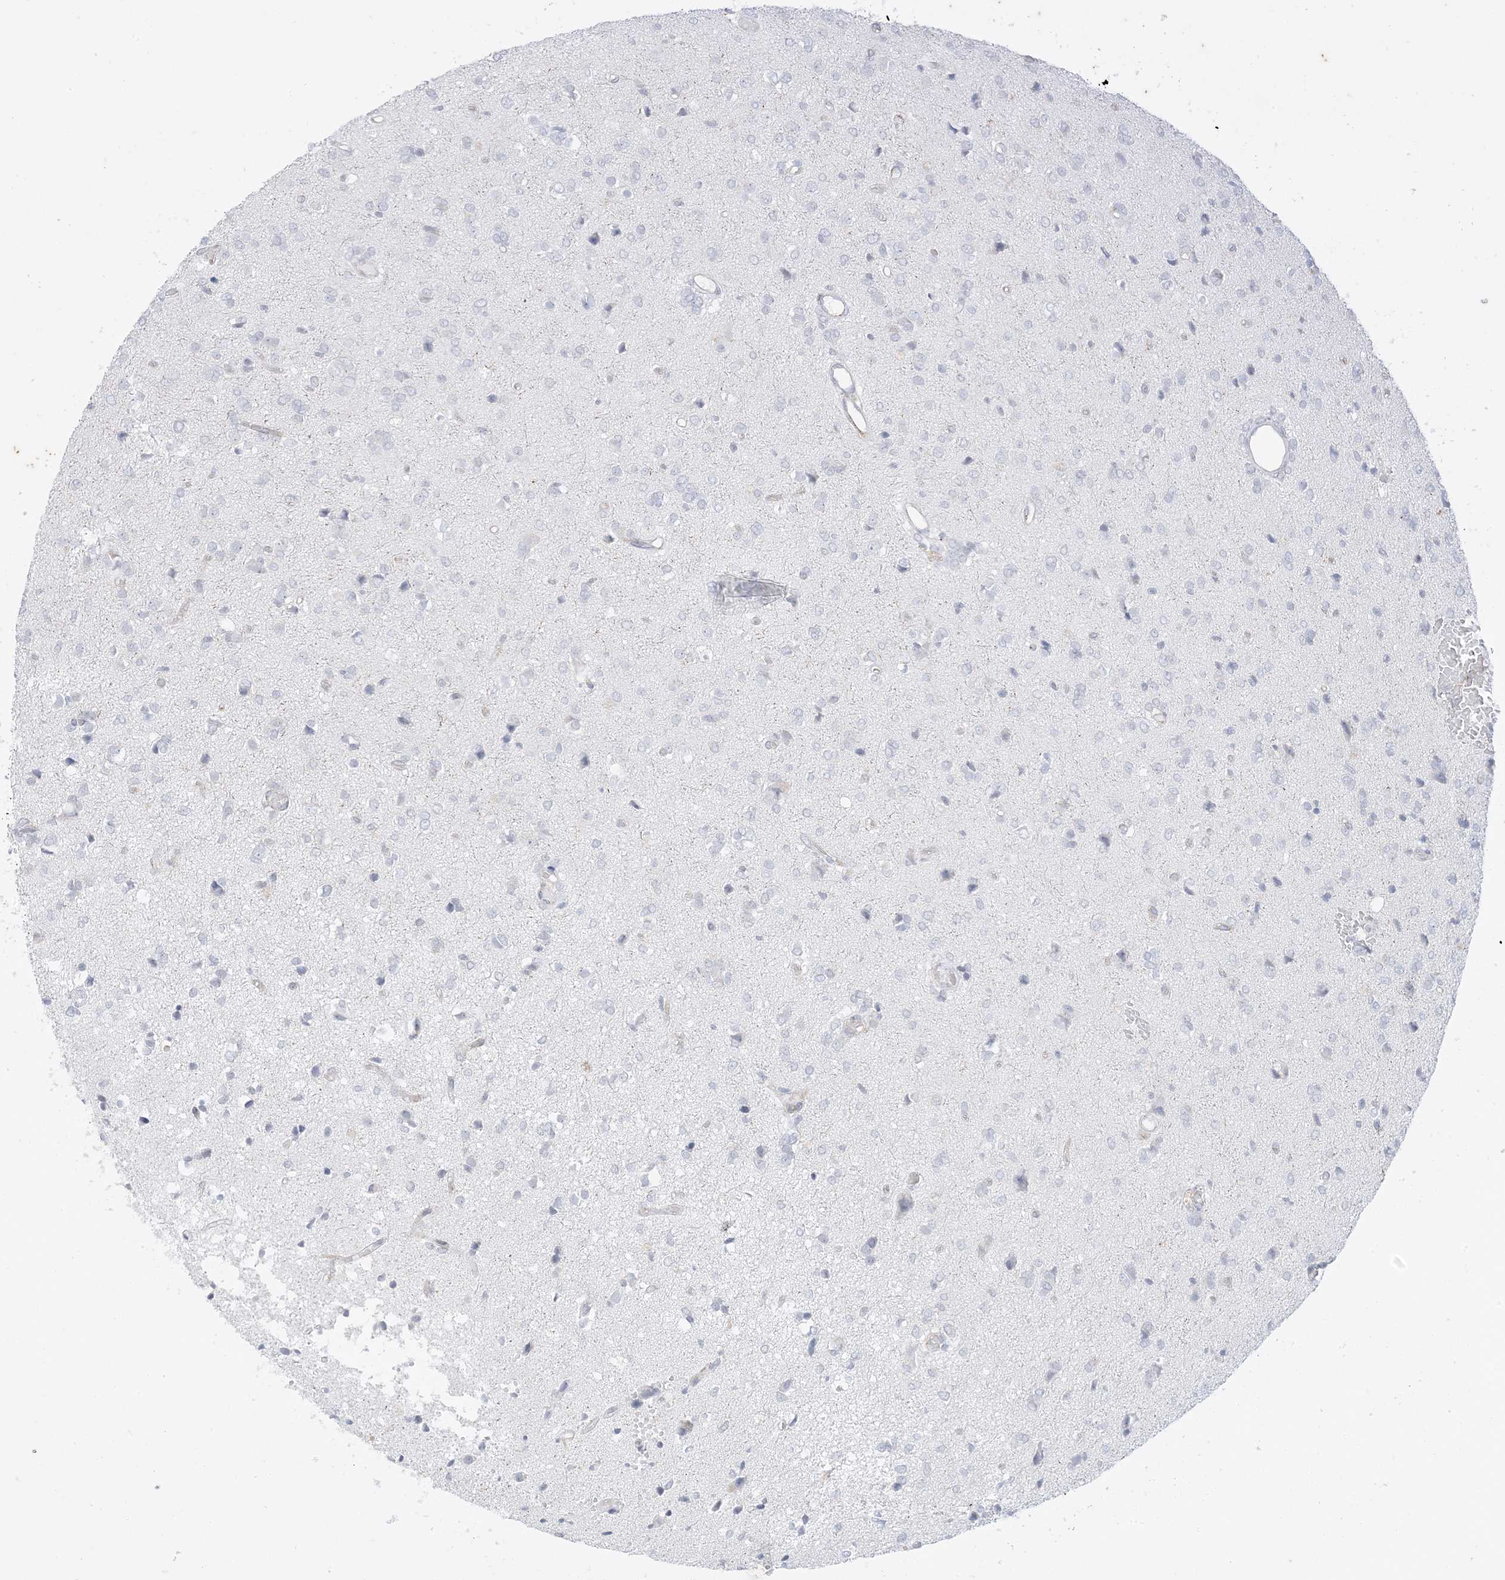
{"staining": {"intensity": "negative", "quantity": "none", "location": "none"}, "tissue": "glioma", "cell_type": "Tumor cells", "image_type": "cancer", "snomed": [{"axis": "morphology", "description": "Glioma, malignant, High grade"}, {"axis": "topography", "description": "Brain"}], "caption": "Immunohistochemical staining of high-grade glioma (malignant) demonstrates no significant positivity in tumor cells.", "gene": "RAC1", "patient": {"sex": "female", "age": 59}}